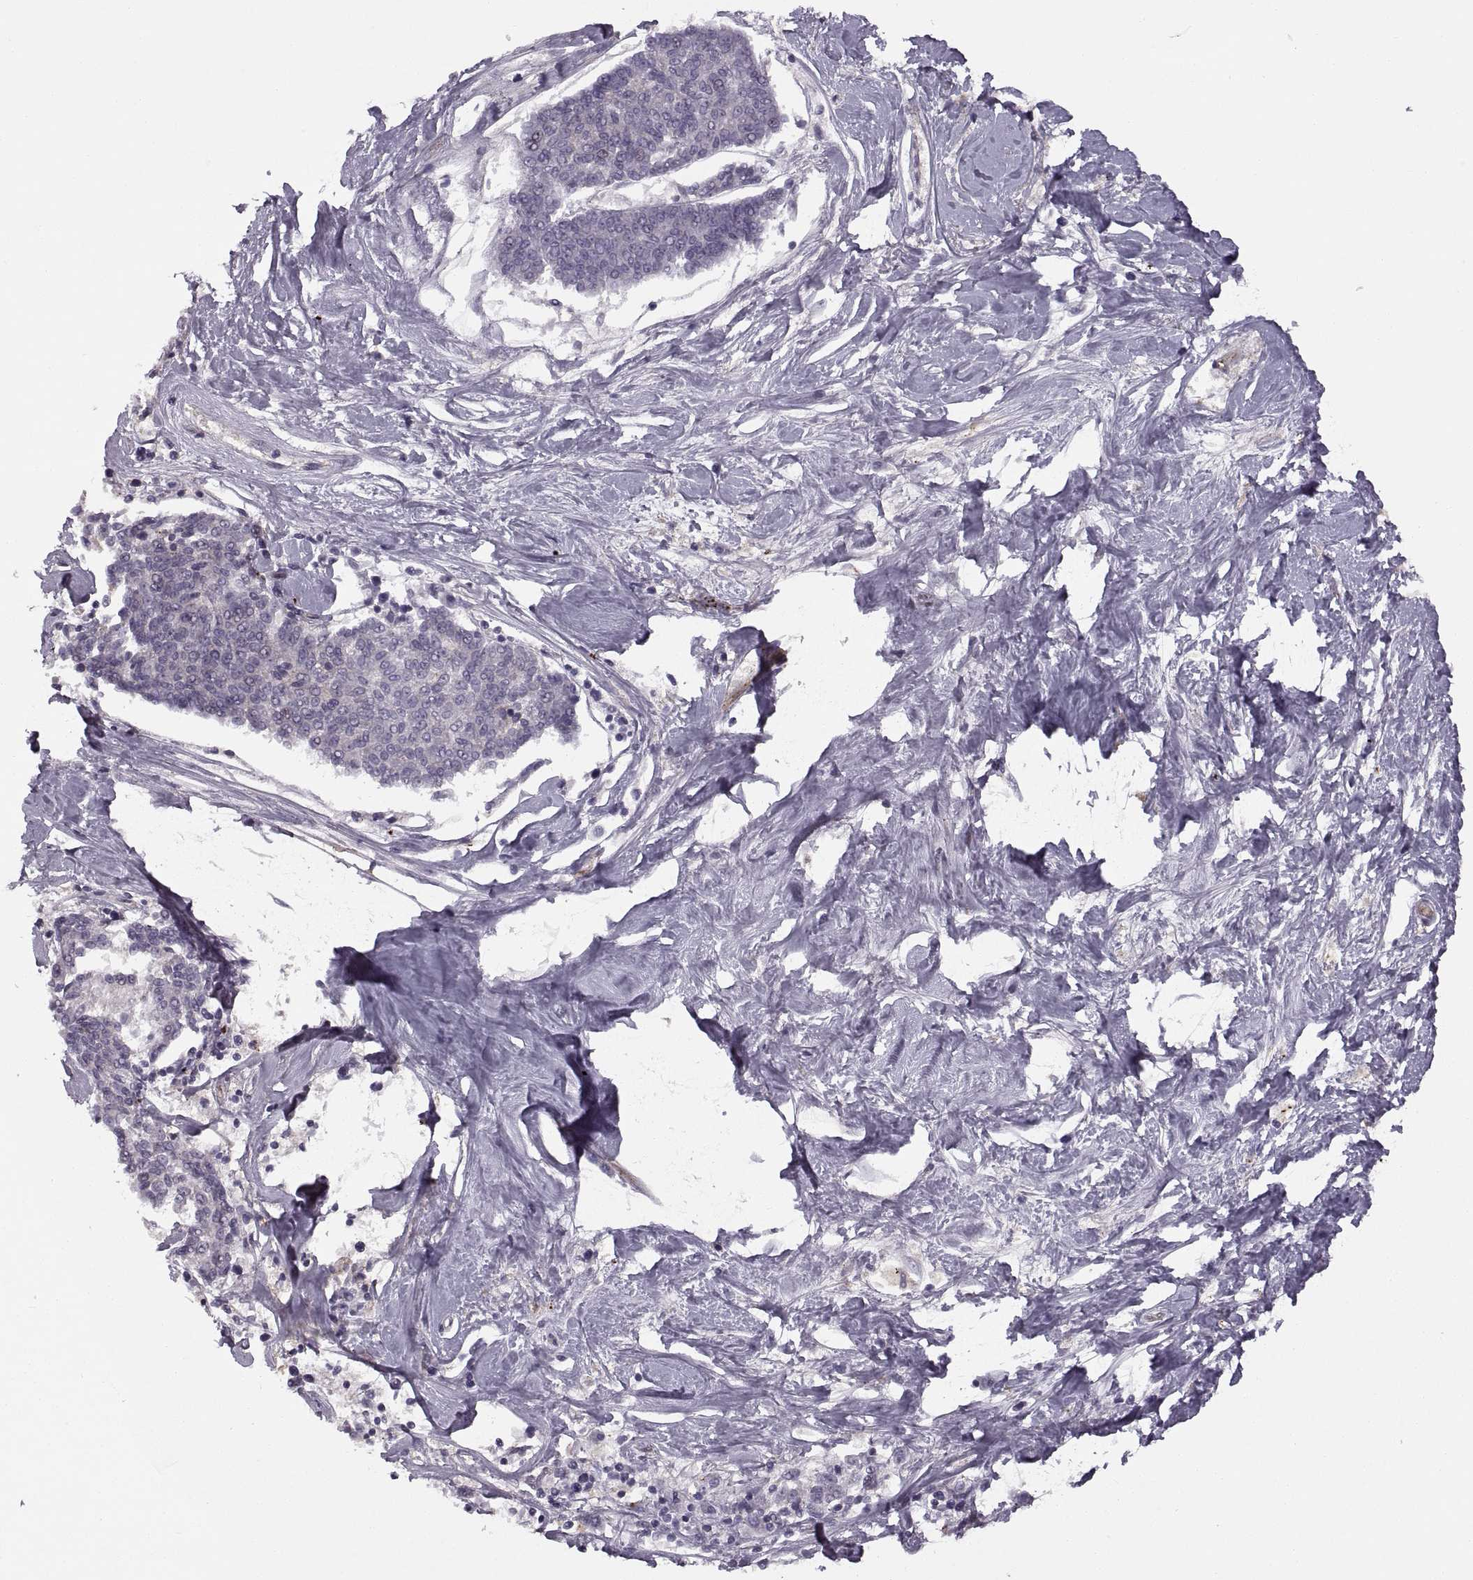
{"staining": {"intensity": "negative", "quantity": "none", "location": "none"}, "tissue": "melanoma", "cell_type": "Tumor cells", "image_type": "cancer", "snomed": [{"axis": "morphology", "description": "Malignant melanoma, NOS"}, {"axis": "topography", "description": "Skin"}], "caption": "High magnification brightfield microscopy of malignant melanoma stained with DAB (brown) and counterstained with hematoxylin (blue): tumor cells show no significant staining.", "gene": "RALB", "patient": {"sex": "female", "age": 72}}